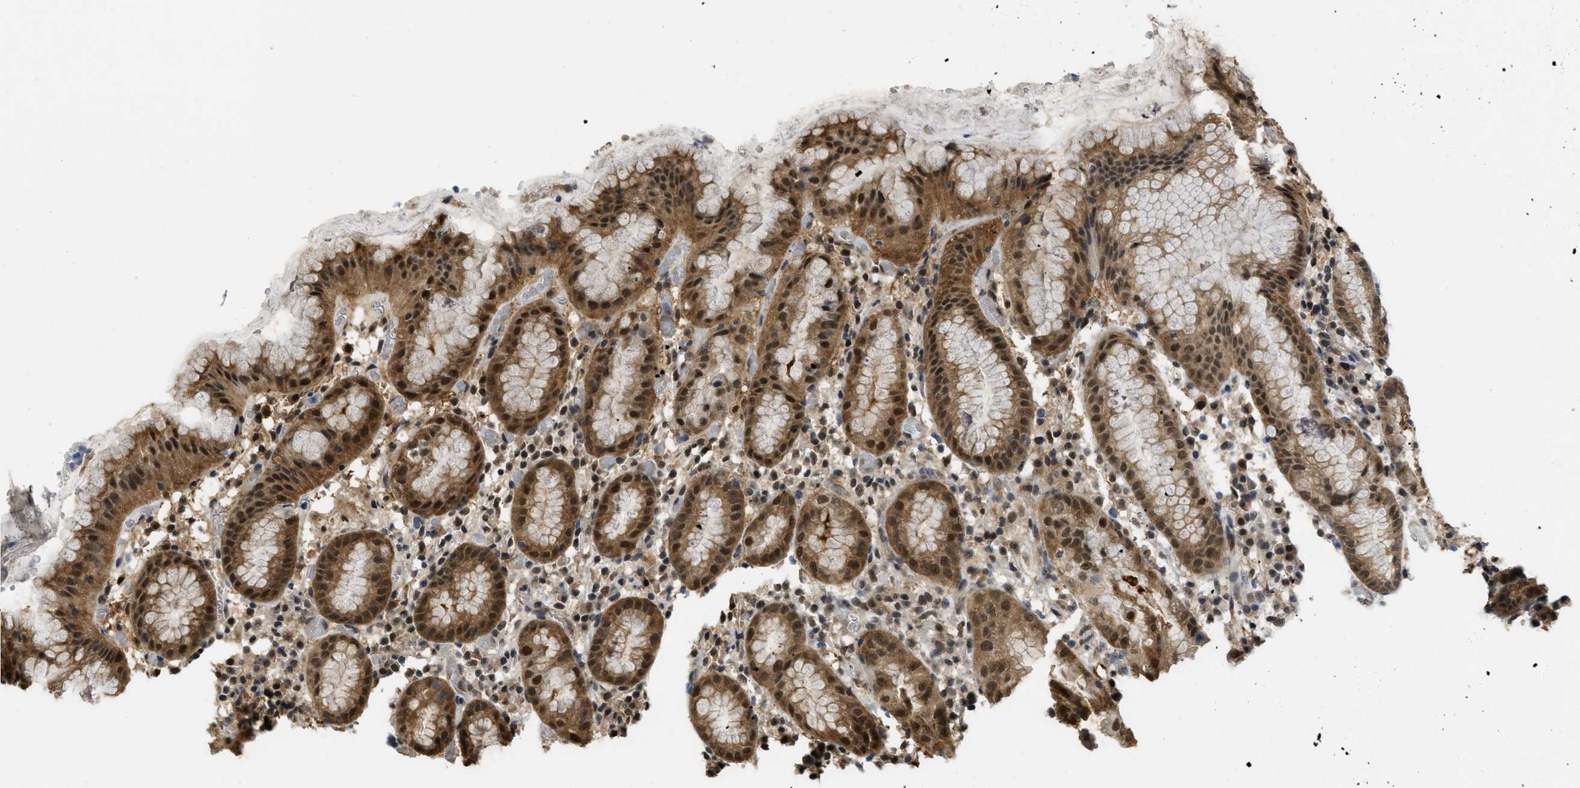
{"staining": {"intensity": "moderate", "quantity": ">75%", "location": "cytoplasmic/membranous,nuclear"}, "tissue": "stomach", "cell_type": "Glandular cells", "image_type": "normal", "snomed": [{"axis": "morphology", "description": "Normal tissue, NOS"}, {"axis": "topography", "description": "Stomach"}, {"axis": "topography", "description": "Stomach, lower"}], "caption": "Moderate cytoplasmic/membranous,nuclear protein staining is appreciated in about >75% of glandular cells in stomach.", "gene": "PSMC5", "patient": {"sex": "female", "age": 75}}